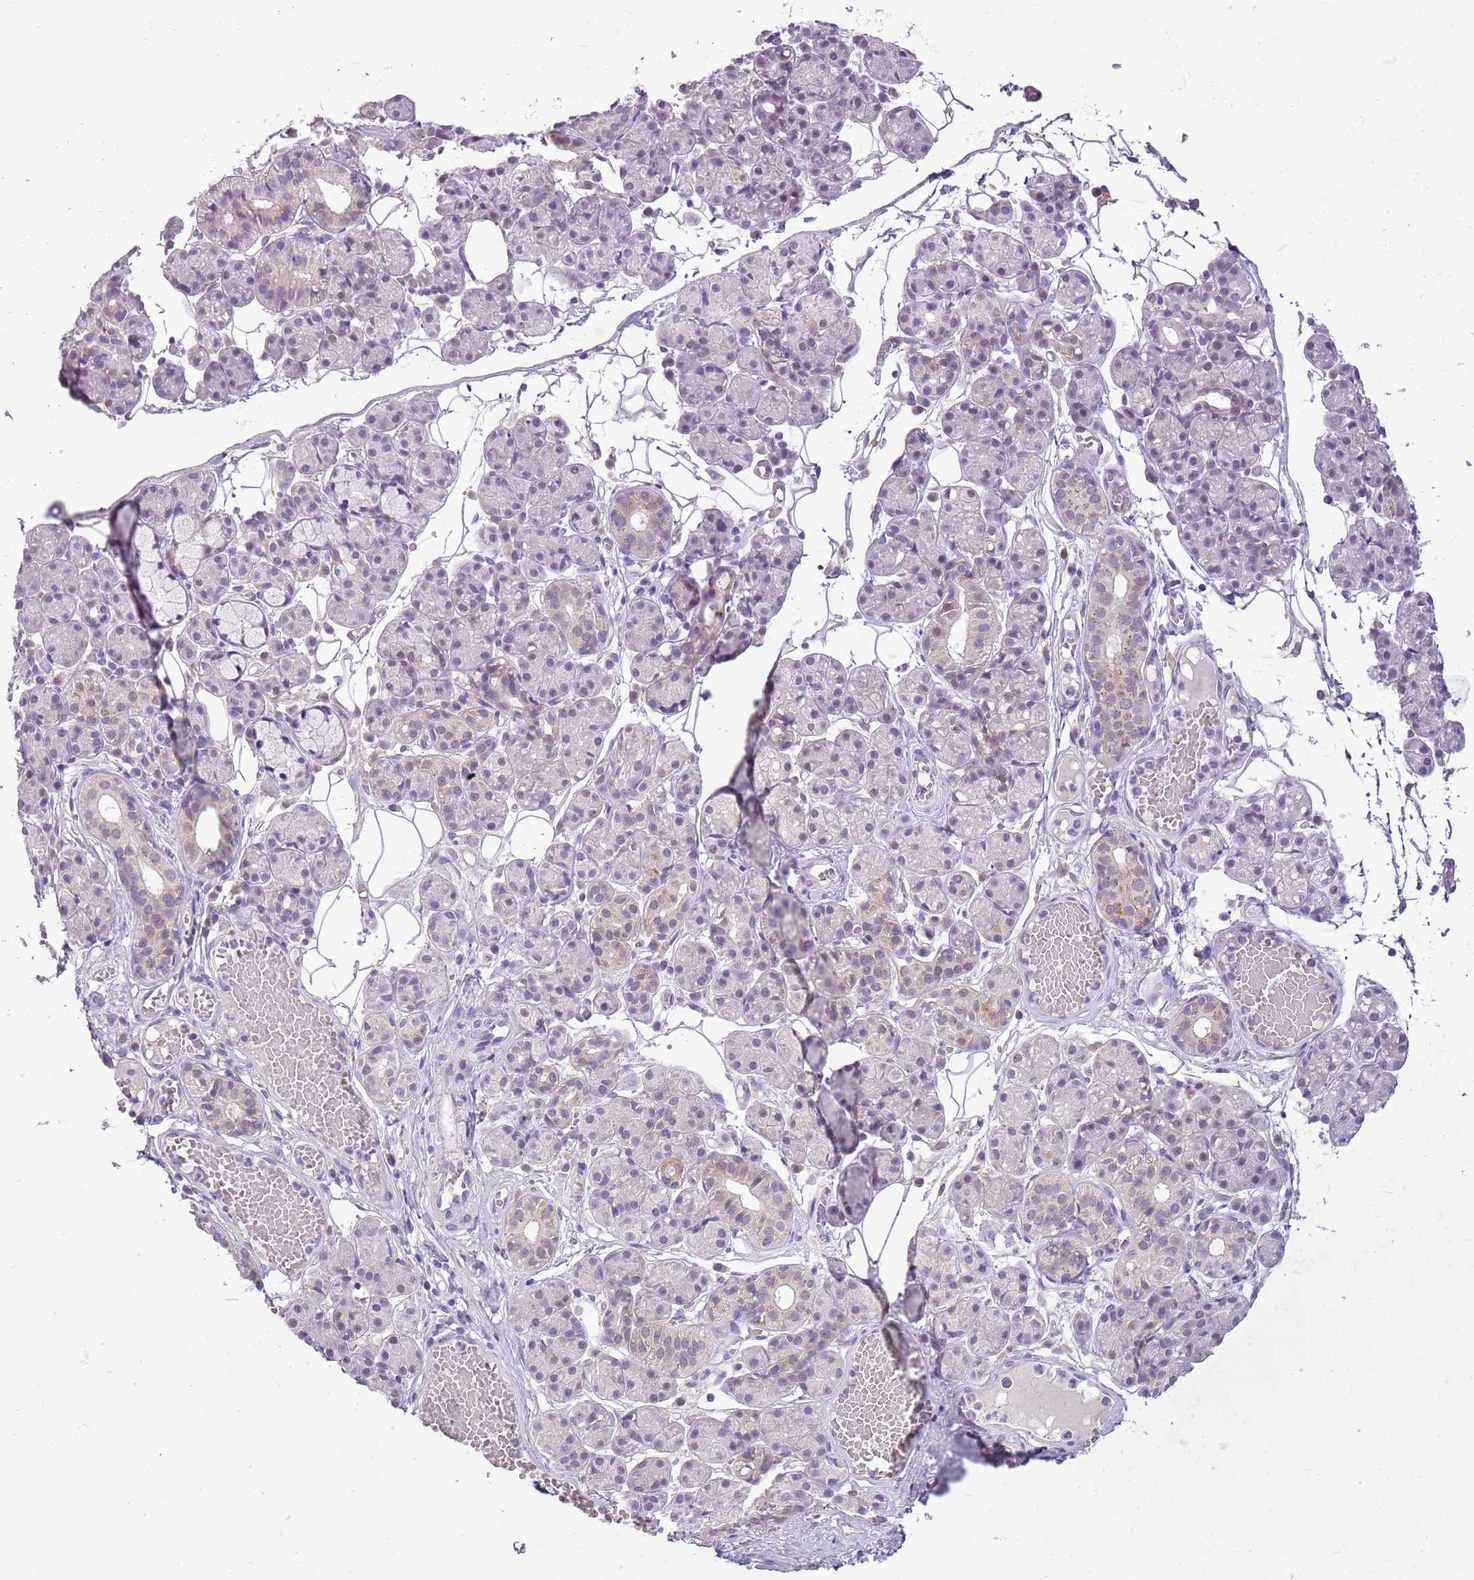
{"staining": {"intensity": "negative", "quantity": "none", "location": "none"}, "tissue": "salivary gland", "cell_type": "Glandular cells", "image_type": "normal", "snomed": [{"axis": "morphology", "description": "Normal tissue, NOS"}, {"axis": "topography", "description": "Salivary gland"}], "caption": "The micrograph demonstrates no significant positivity in glandular cells of salivary gland. Nuclei are stained in blue.", "gene": "FAM120C", "patient": {"sex": "male", "age": 63}}